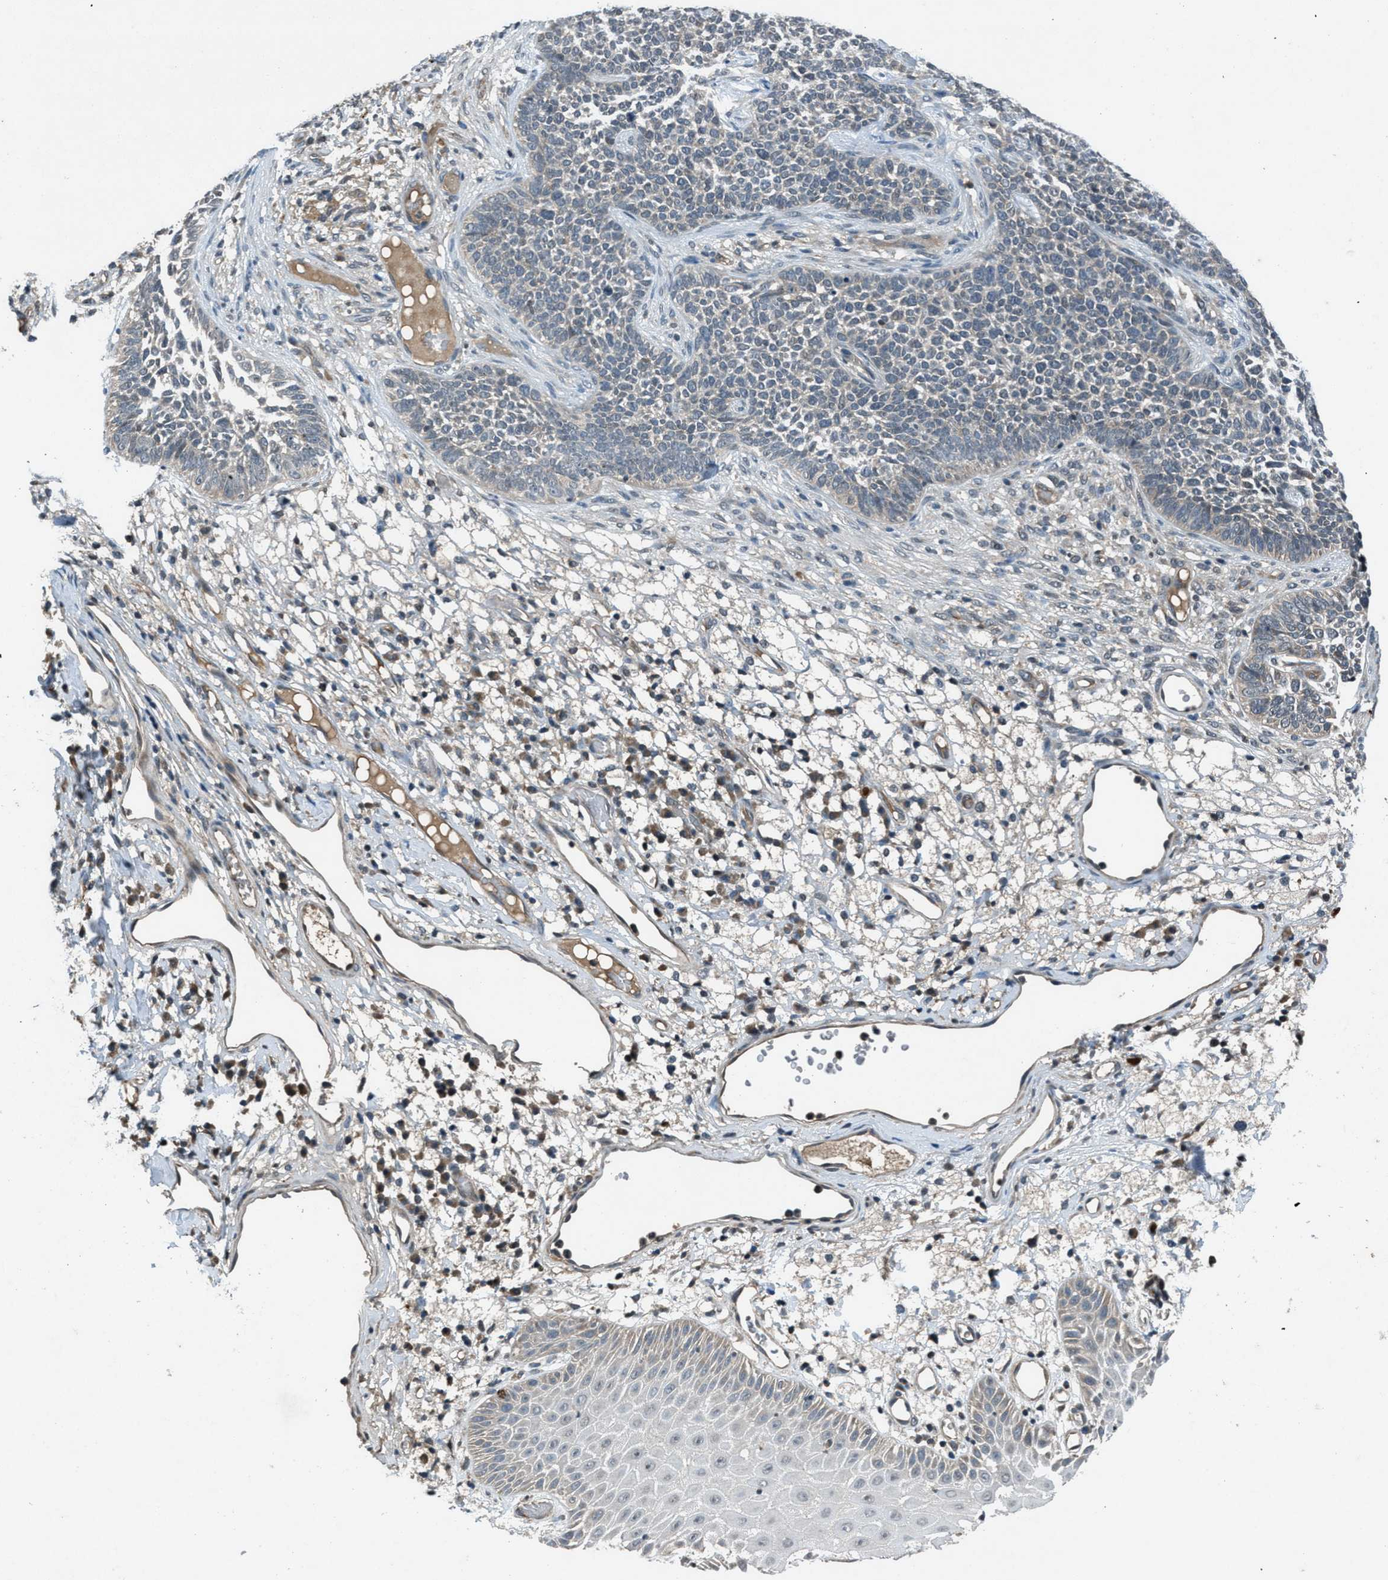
{"staining": {"intensity": "moderate", "quantity": "<25%", "location": "cytoplasmic/membranous"}, "tissue": "skin cancer", "cell_type": "Tumor cells", "image_type": "cancer", "snomed": [{"axis": "morphology", "description": "Basal cell carcinoma"}, {"axis": "topography", "description": "Skin"}], "caption": "IHC (DAB (3,3'-diaminobenzidine)) staining of human skin cancer (basal cell carcinoma) demonstrates moderate cytoplasmic/membranous protein positivity in approximately <25% of tumor cells.", "gene": "DUSP6", "patient": {"sex": "female", "age": 84}}